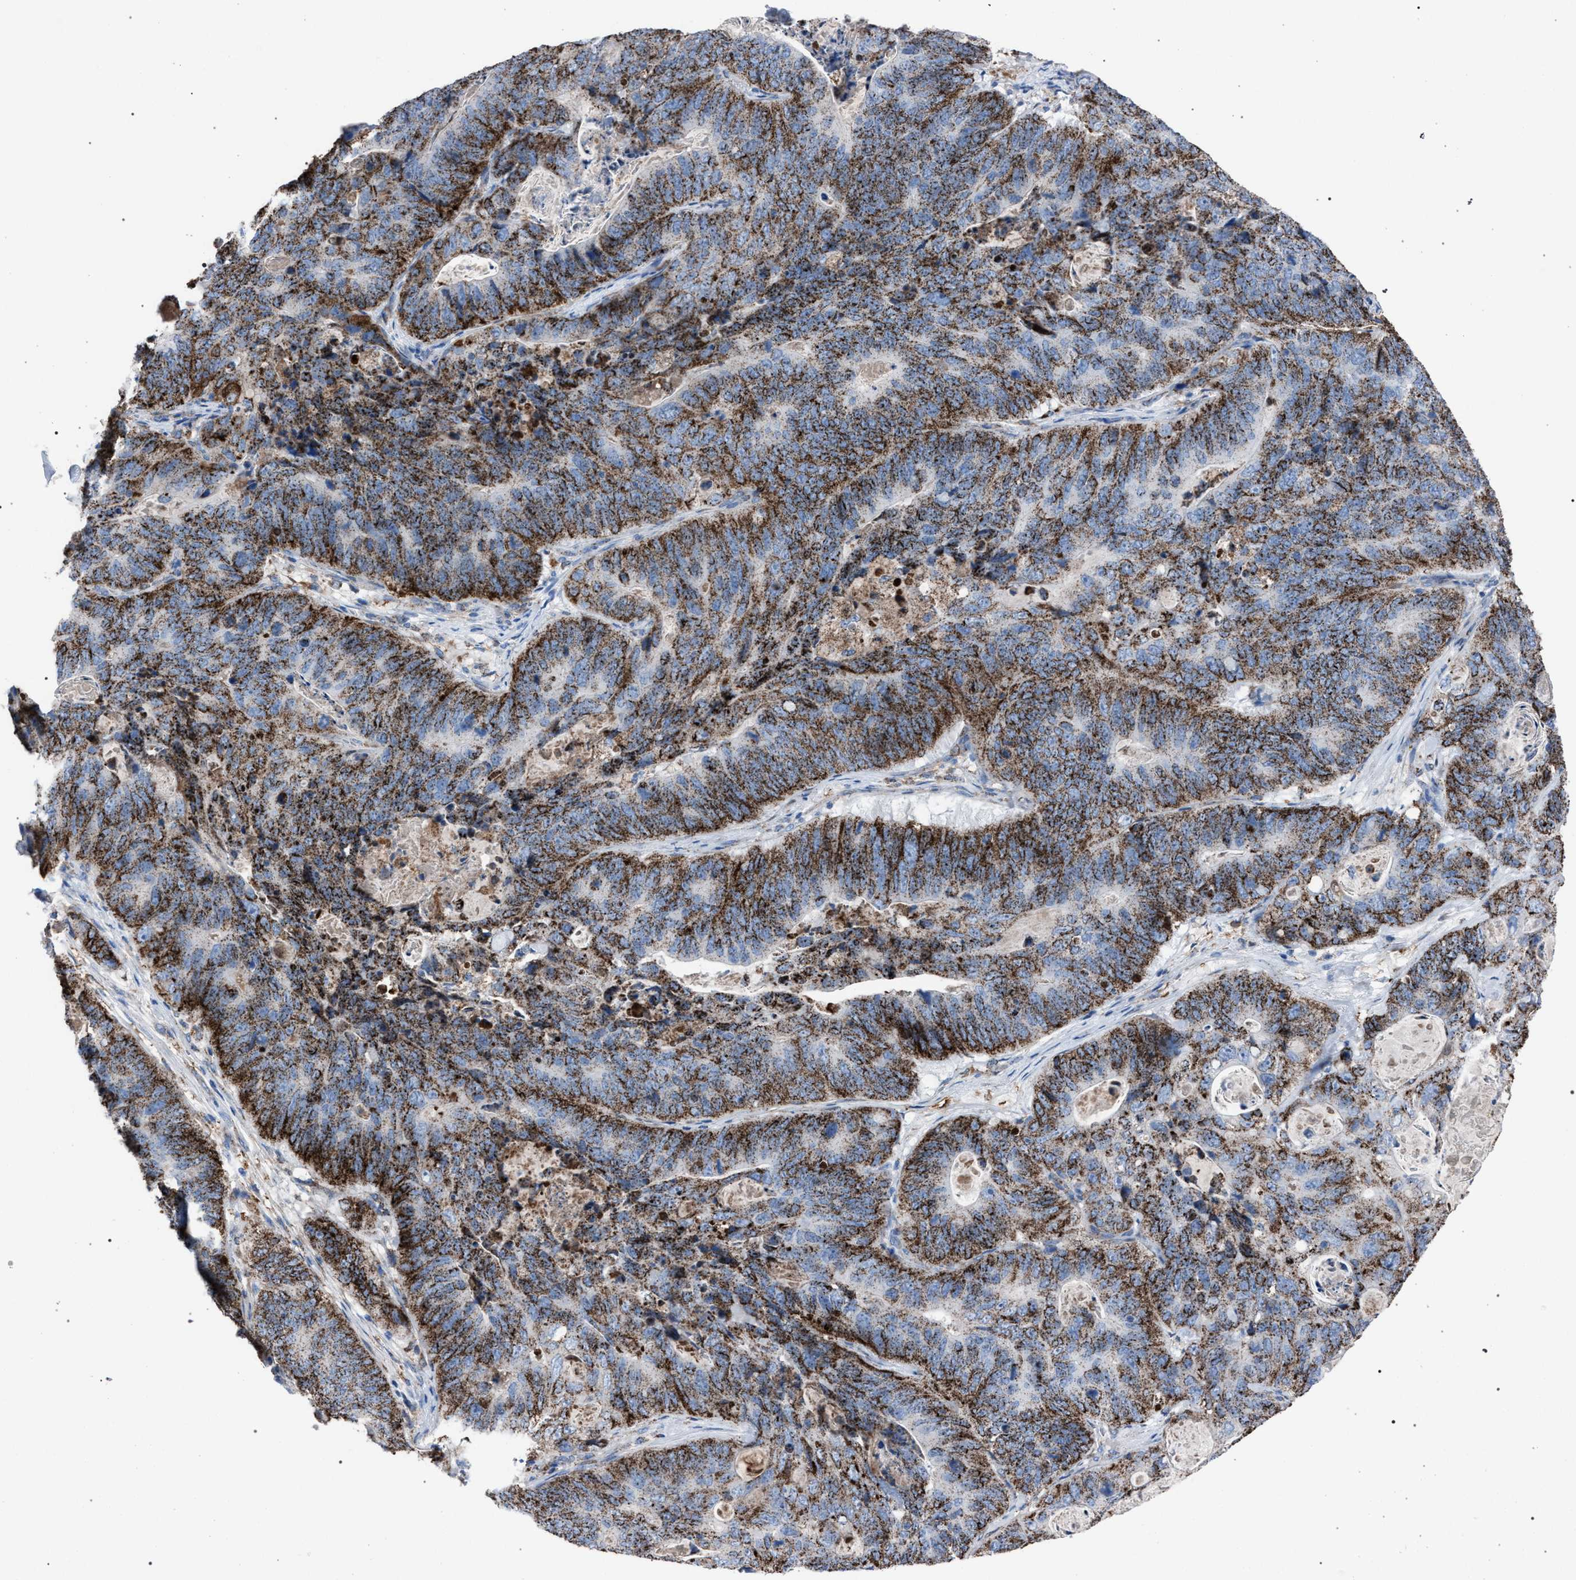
{"staining": {"intensity": "strong", "quantity": ">75%", "location": "cytoplasmic/membranous"}, "tissue": "stomach cancer", "cell_type": "Tumor cells", "image_type": "cancer", "snomed": [{"axis": "morphology", "description": "Normal tissue, NOS"}, {"axis": "morphology", "description": "Adenocarcinoma, NOS"}, {"axis": "topography", "description": "Stomach"}], "caption": "Stomach cancer (adenocarcinoma) tissue reveals strong cytoplasmic/membranous positivity in about >75% of tumor cells (Stains: DAB in brown, nuclei in blue, Microscopy: brightfield microscopy at high magnification).", "gene": "HSD17B4", "patient": {"sex": "female", "age": 89}}